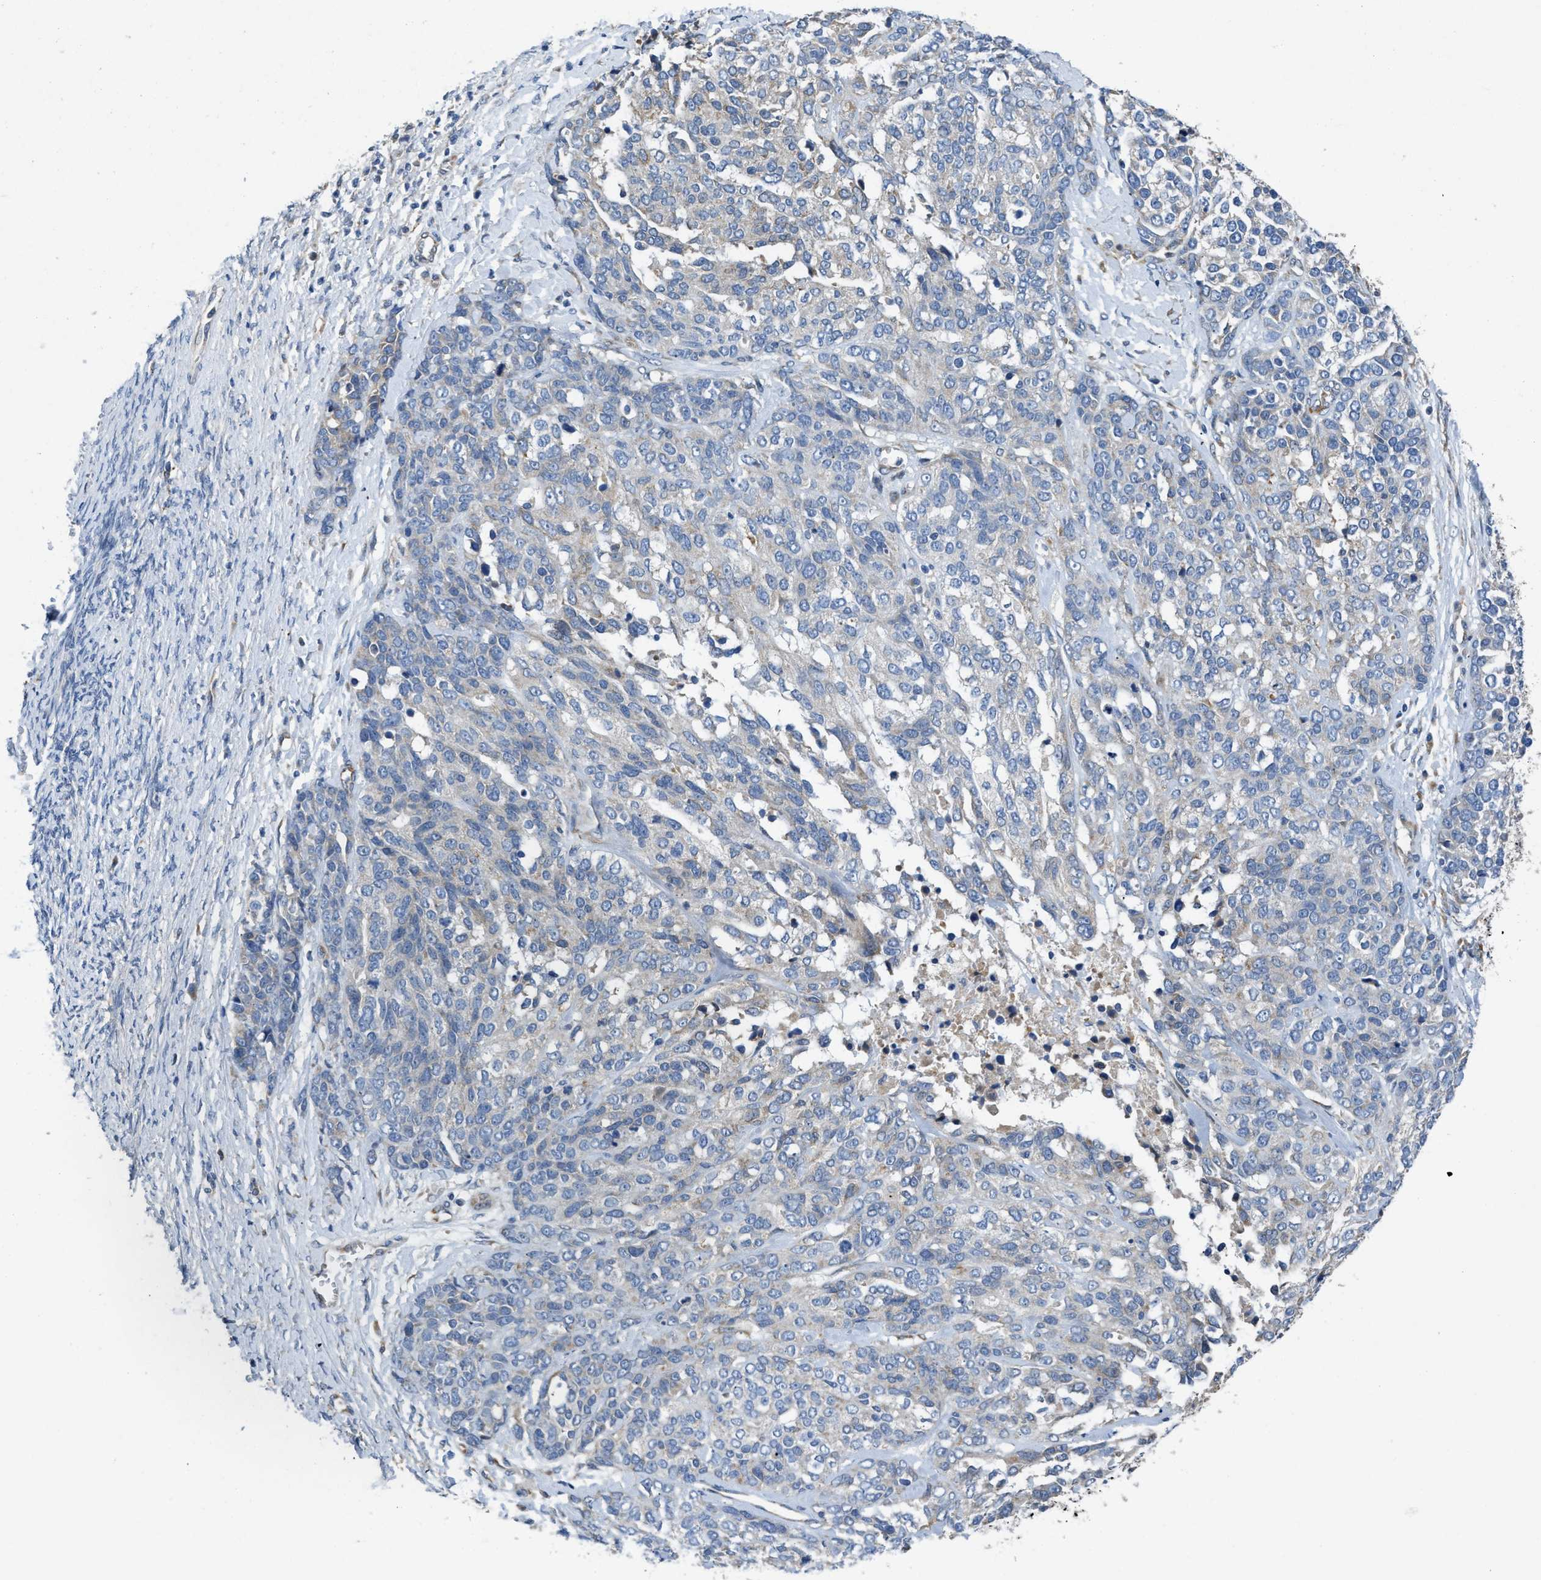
{"staining": {"intensity": "weak", "quantity": "25%-75%", "location": "cytoplasmic/membranous"}, "tissue": "ovarian cancer", "cell_type": "Tumor cells", "image_type": "cancer", "snomed": [{"axis": "morphology", "description": "Cystadenocarcinoma, serous, NOS"}, {"axis": "topography", "description": "Ovary"}], "caption": "Immunohistochemistry (IHC) image of neoplastic tissue: human ovarian cancer (serous cystadenocarcinoma) stained using IHC displays low levels of weak protein expression localized specifically in the cytoplasmic/membranous of tumor cells, appearing as a cytoplasmic/membranous brown color.", "gene": "GGCX", "patient": {"sex": "female", "age": 44}}